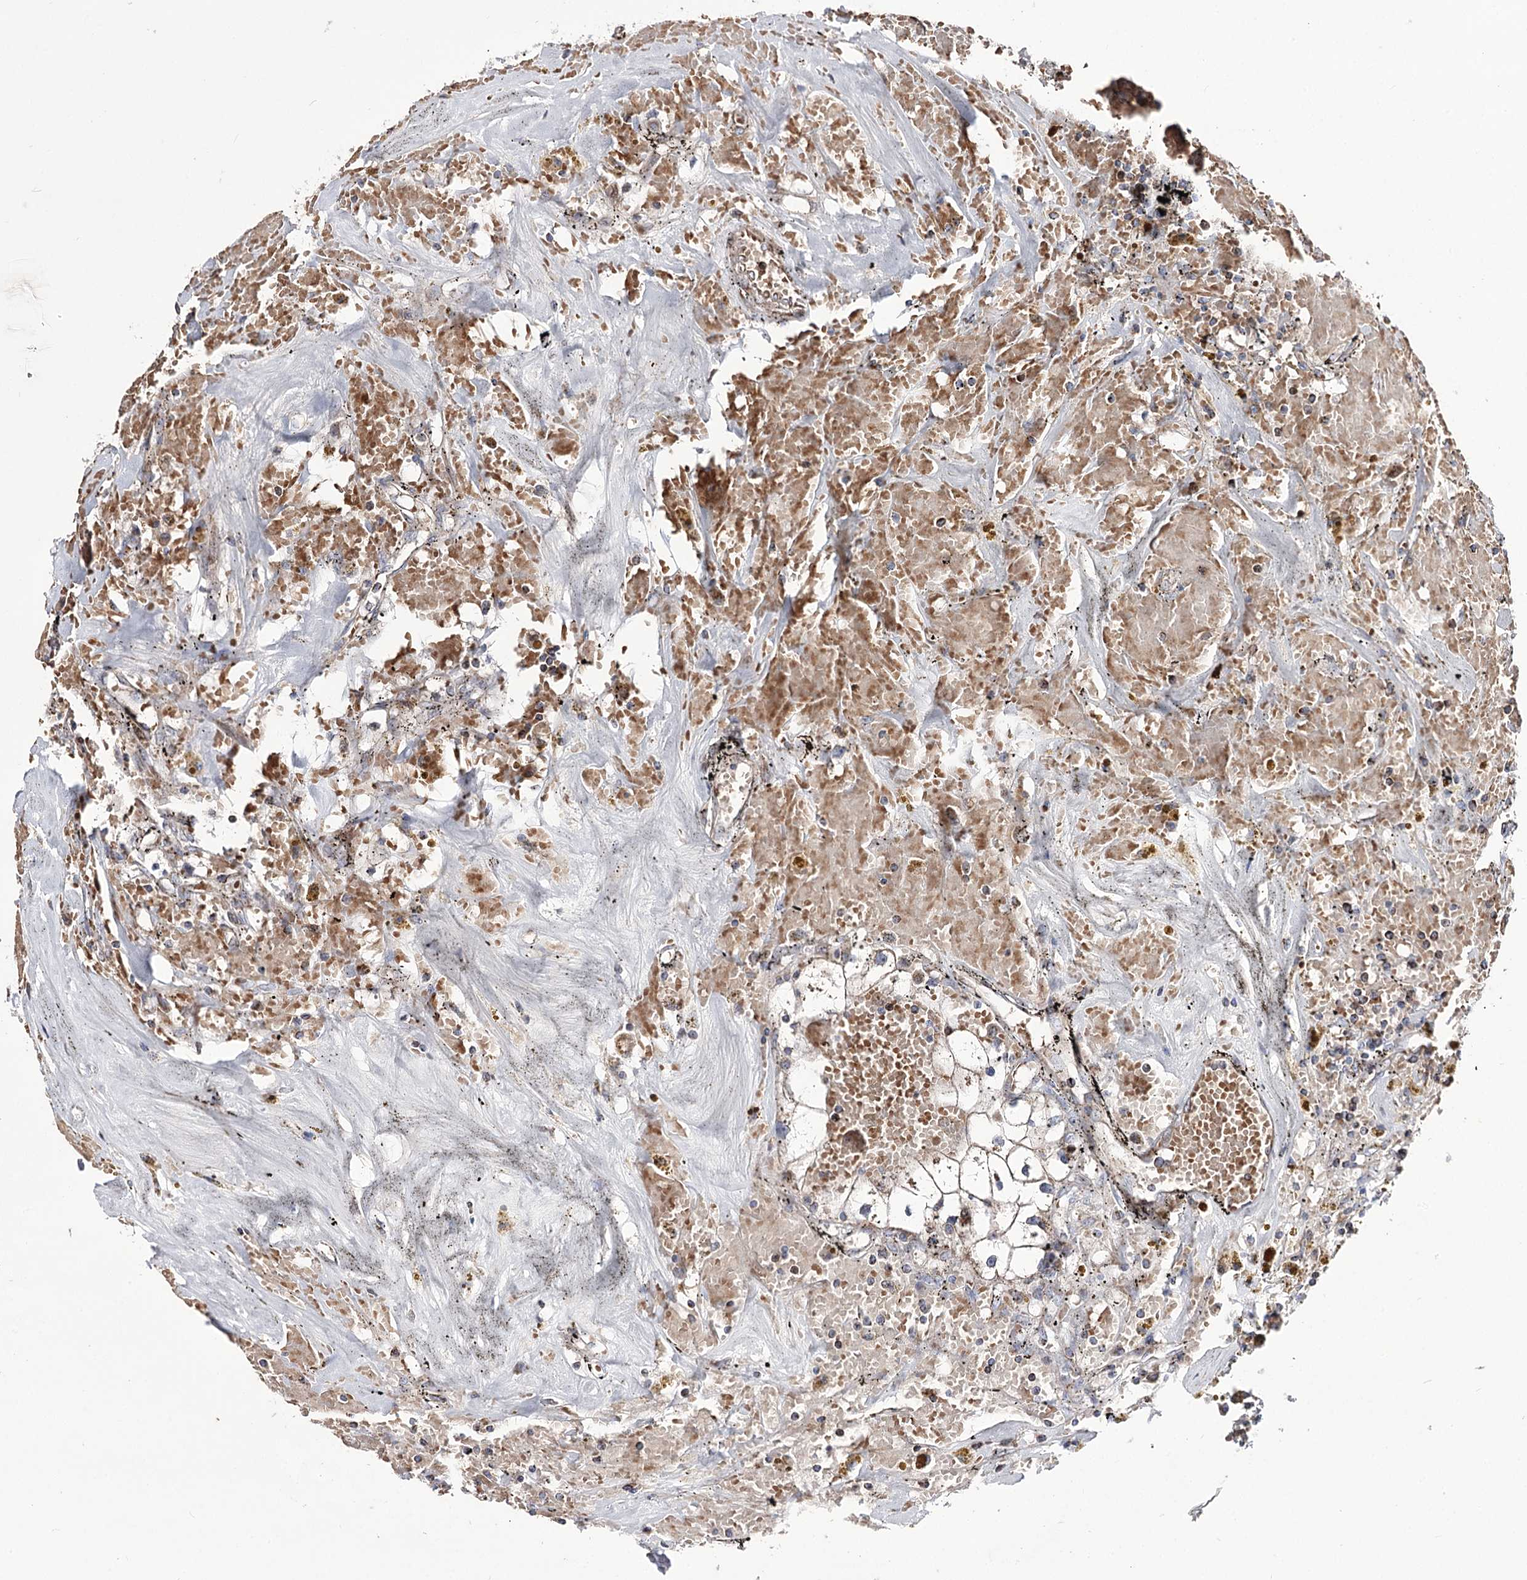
{"staining": {"intensity": "negative", "quantity": "none", "location": "none"}, "tissue": "renal cancer", "cell_type": "Tumor cells", "image_type": "cancer", "snomed": [{"axis": "morphology", "description": "Adenocarcinoma, NOS"}, {"axis": "topography", "description": "Kidney"}], "caption": "The photomicrograph exhibits no staining of tumor cells in adenocarcinoma (renal).", "gene": "OSBPL5", "patient": {"sex": "male", "age": 56}}